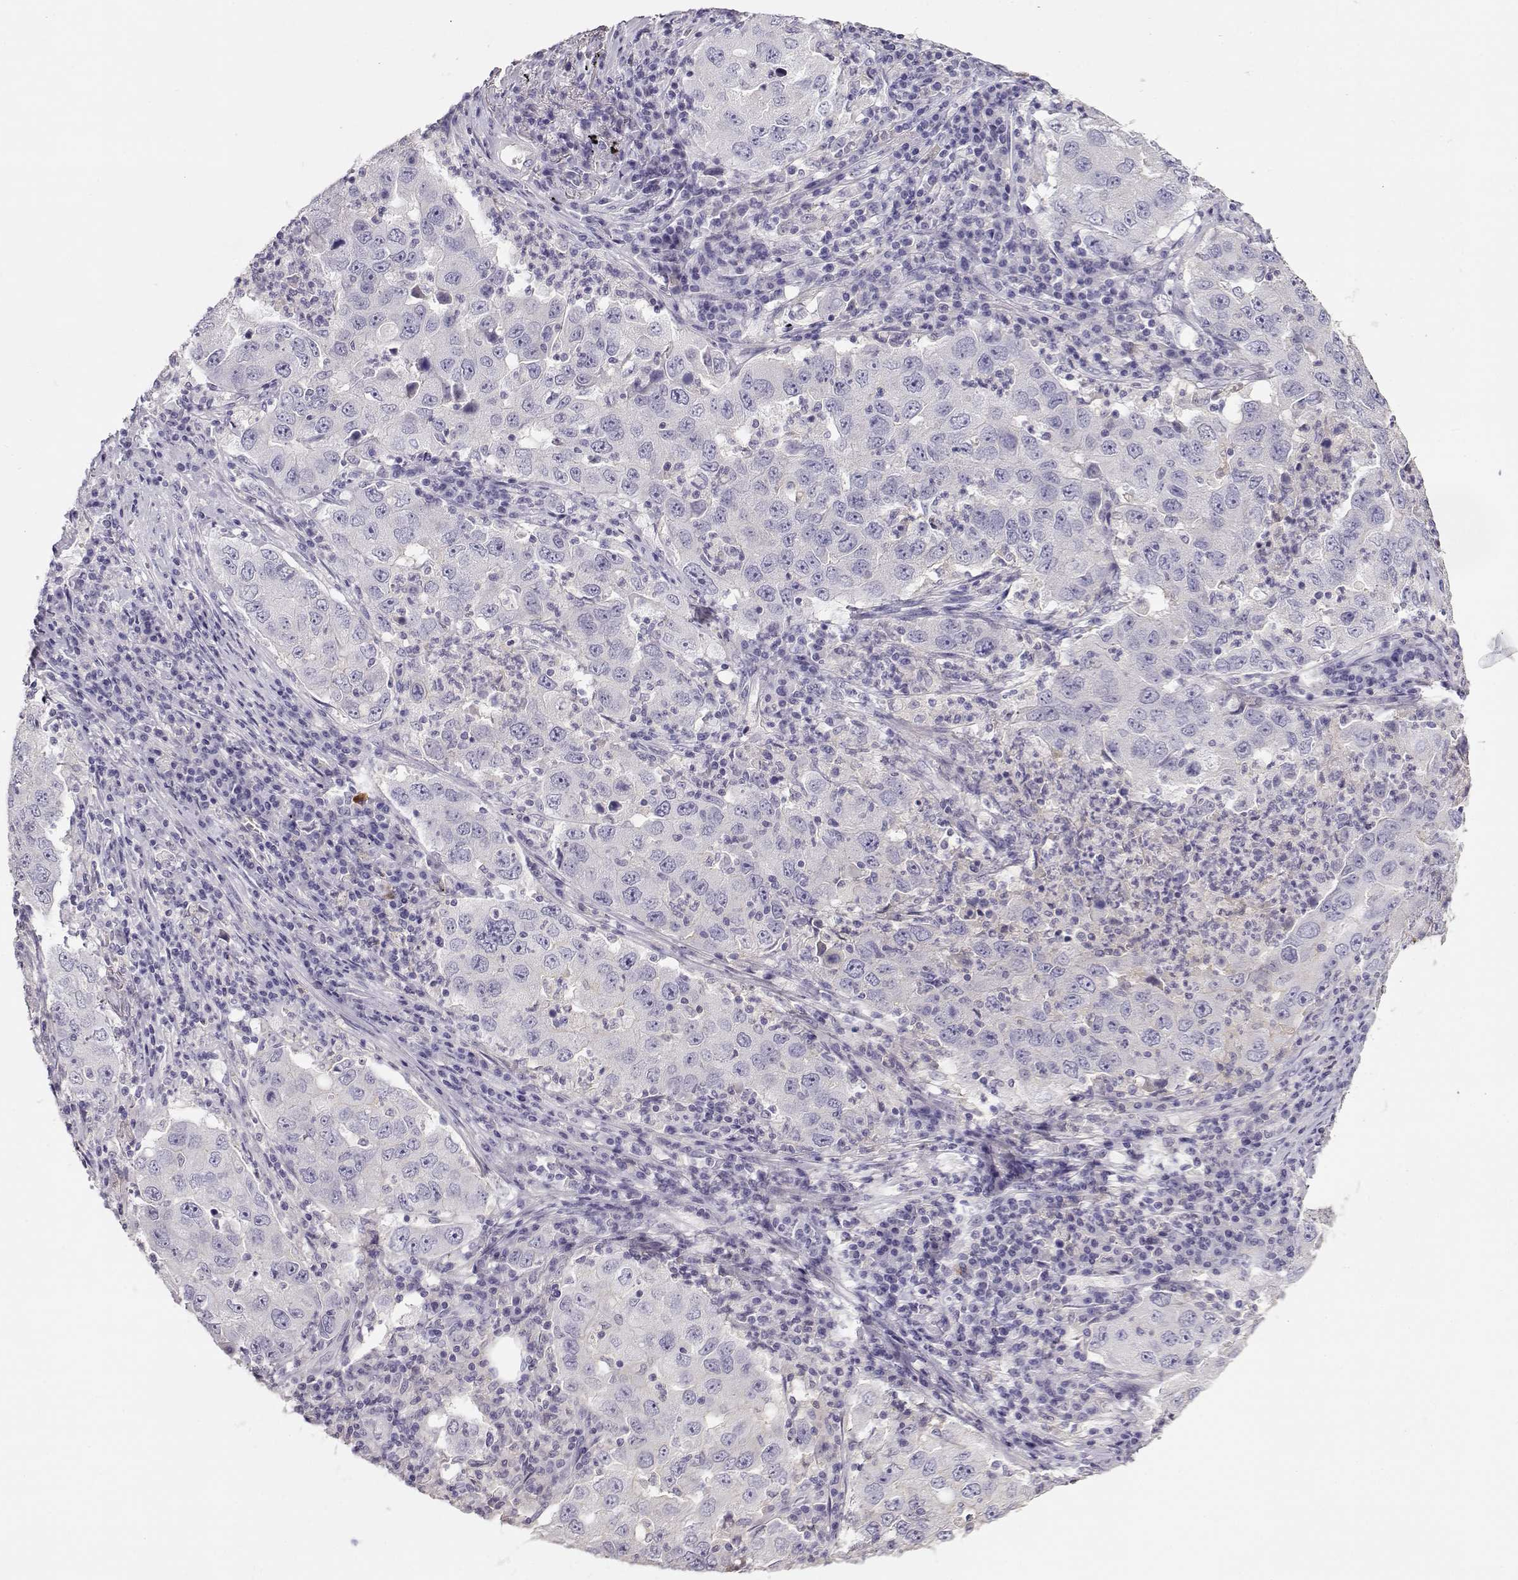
{"staining": {"intensity": "negative", "quantity": "none", "location": "none"}, "tissue": "lung cancer", "cell_type": "Tumor cells", "image_type": "cancer", "snomed": [{"axis": "morphology", "description": "Adenocarcinoma, NOS"}, {"axis": "topography", "description": "Lung"}], "caption": "Tumor cells show no significant protein positivity in lung adenocarcinoma.", "gene": "NDRG4", "patient": {"sex": "male", "age": 73}}